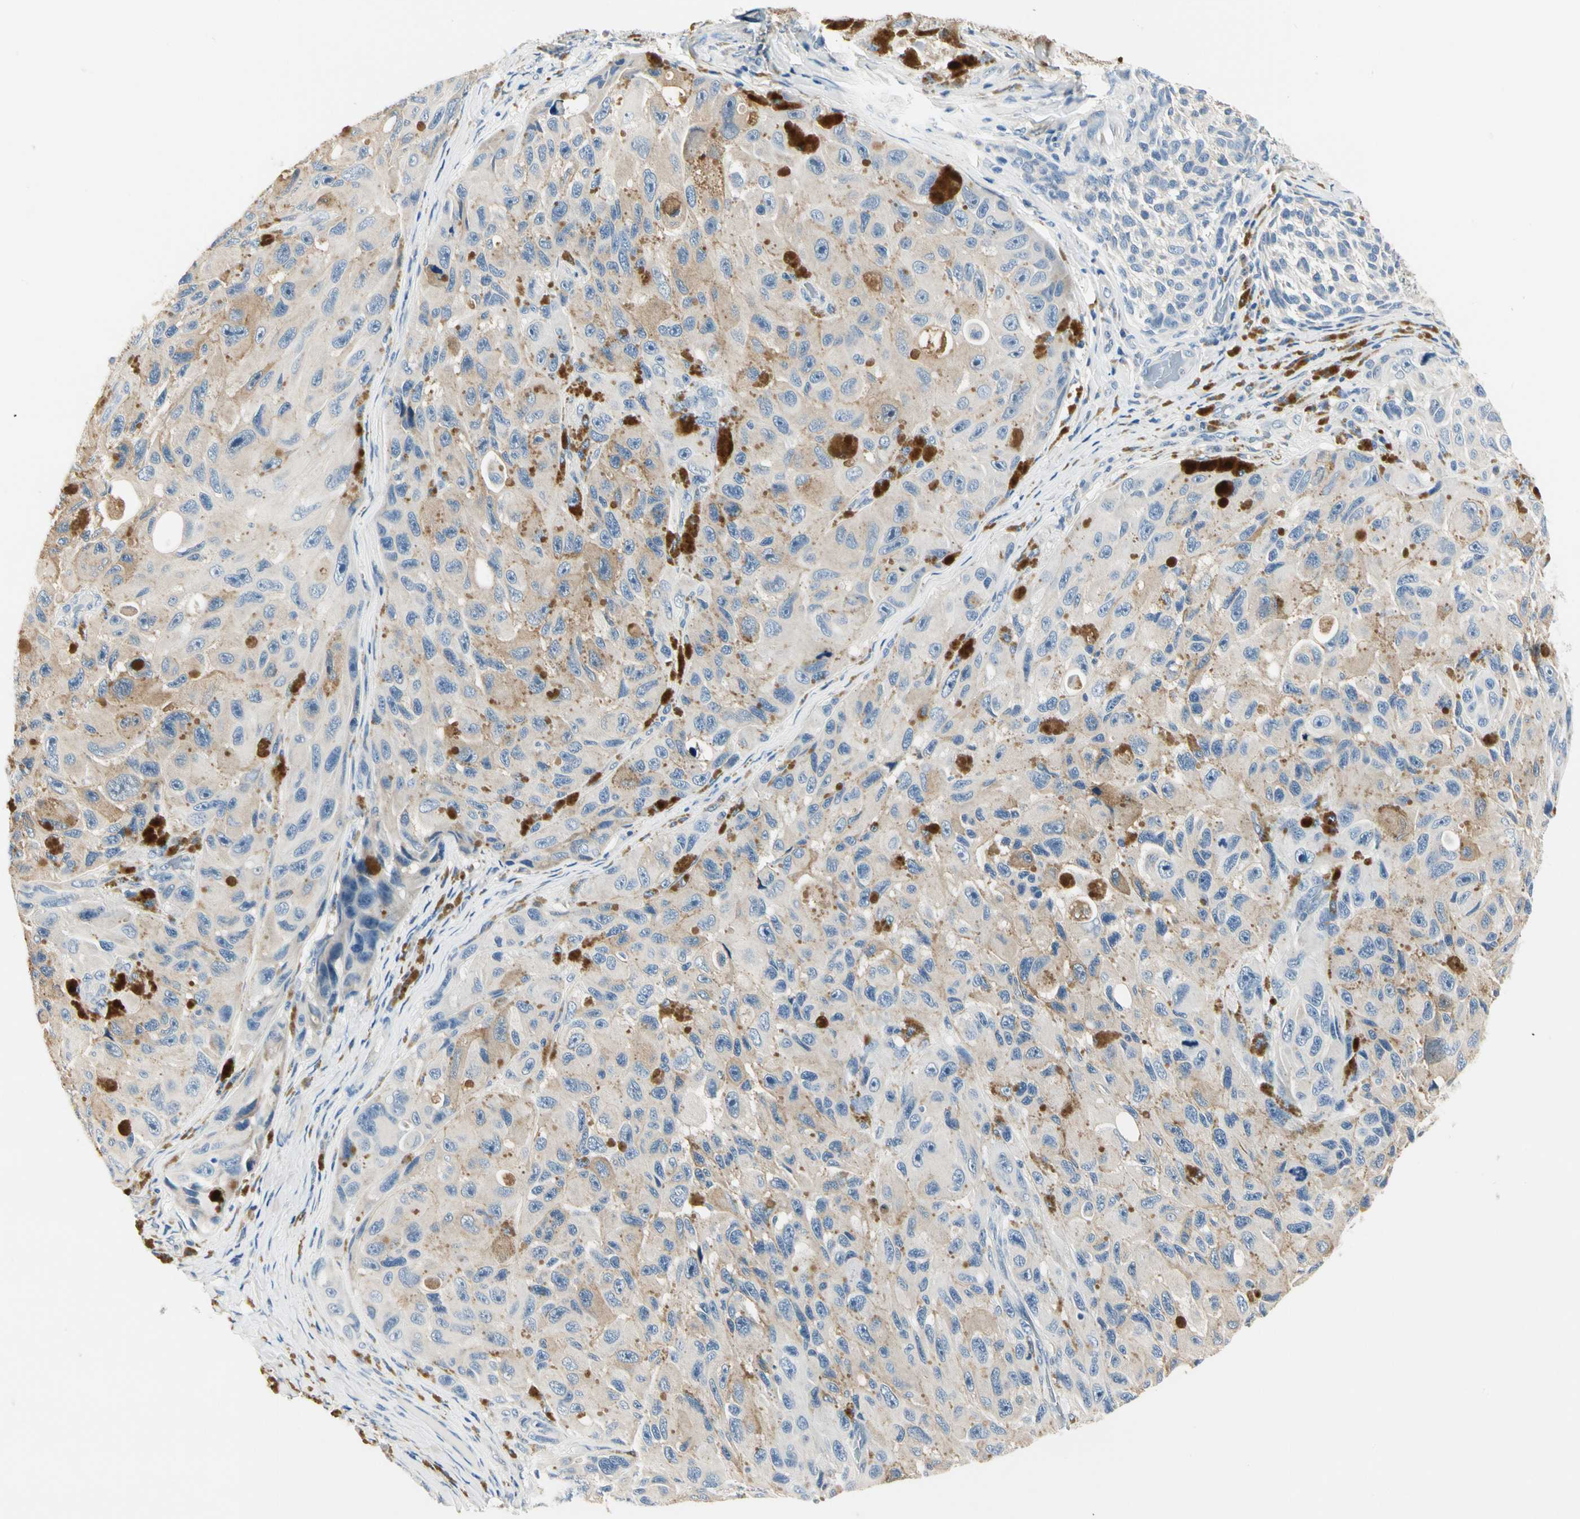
{"staining": {"intensity": "weak", "quantity": "<25%", "location": "cytoplasmic/membranous"}, "tissue": "melanoma", "cell_type": "Tumor cells", "image_type": "cancer", "snomed": [{"axis": "morphology", "description": "Malignant melanoma, NOS"}, {"axis": "topography", "description": "Skin"}], "caption": "A high-resolution photomicrograph shows immunohistochemistry (IHC) staining of malignant melanoma, which demonstrates no significant staining in tumor cells. Brightfield microscopy of IHC stained with DAB (3,3'-diaminobenzidine) (brown) and hematoxylin (blue), captured at high magnification.", "gene": "TGFBR3", "patient": {"sex": "female", "age": 73}}